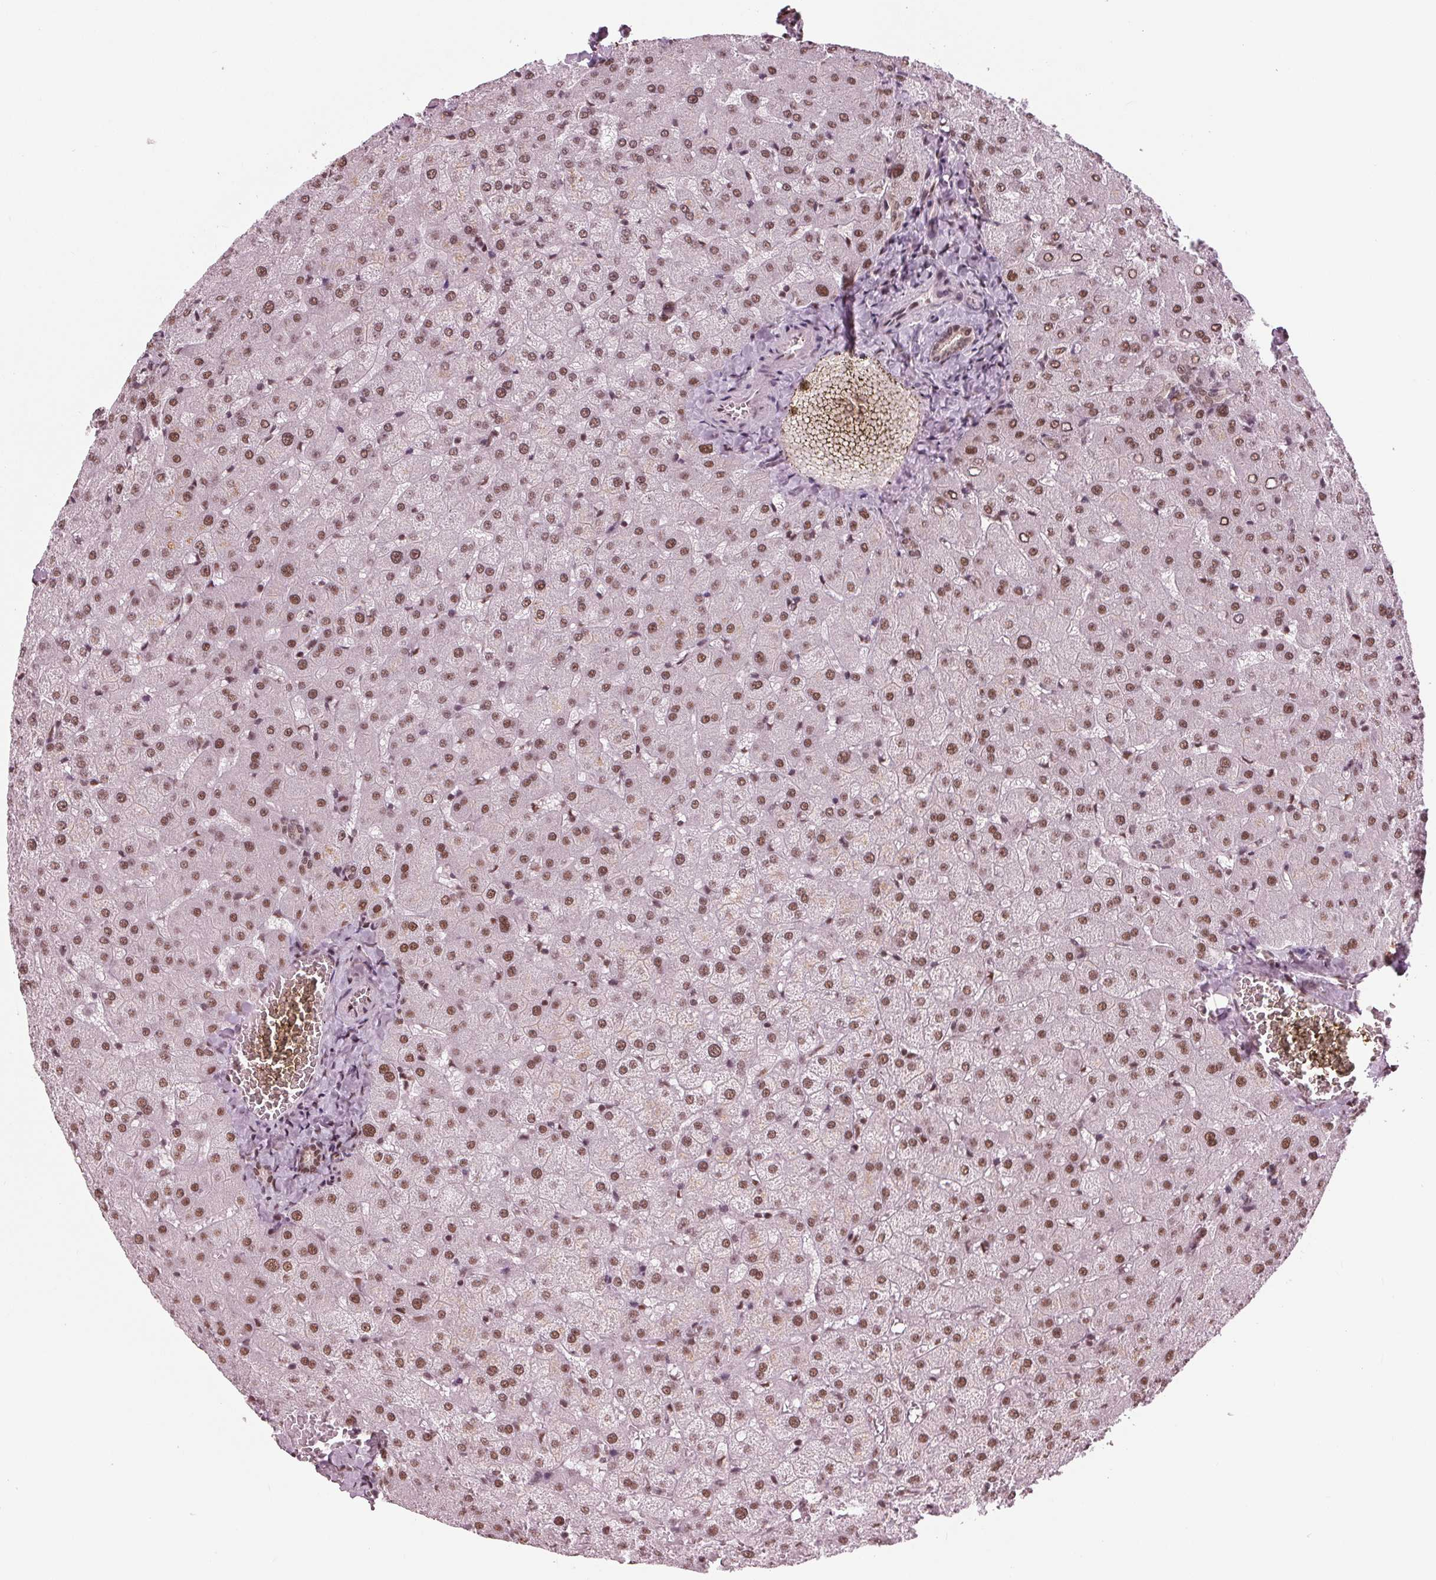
{"staining": {"intensity": "moderate", "quantity": ">75%", "location": "nuclear"}, "tissue": "liver", "cell_type": "Cholangiocytes", "image_type": "normal", "snomed": [{"axis": "morphology", "description": "Normal tissue, NOS"}, {"axis": "topography", "description": "Liver"}], "caption": "Moderate nuclear staining is present in about >75% of cholangiocytes in normal liver.", "gene": "LSM2", "patient": {"sex": "female", "age": 50}}